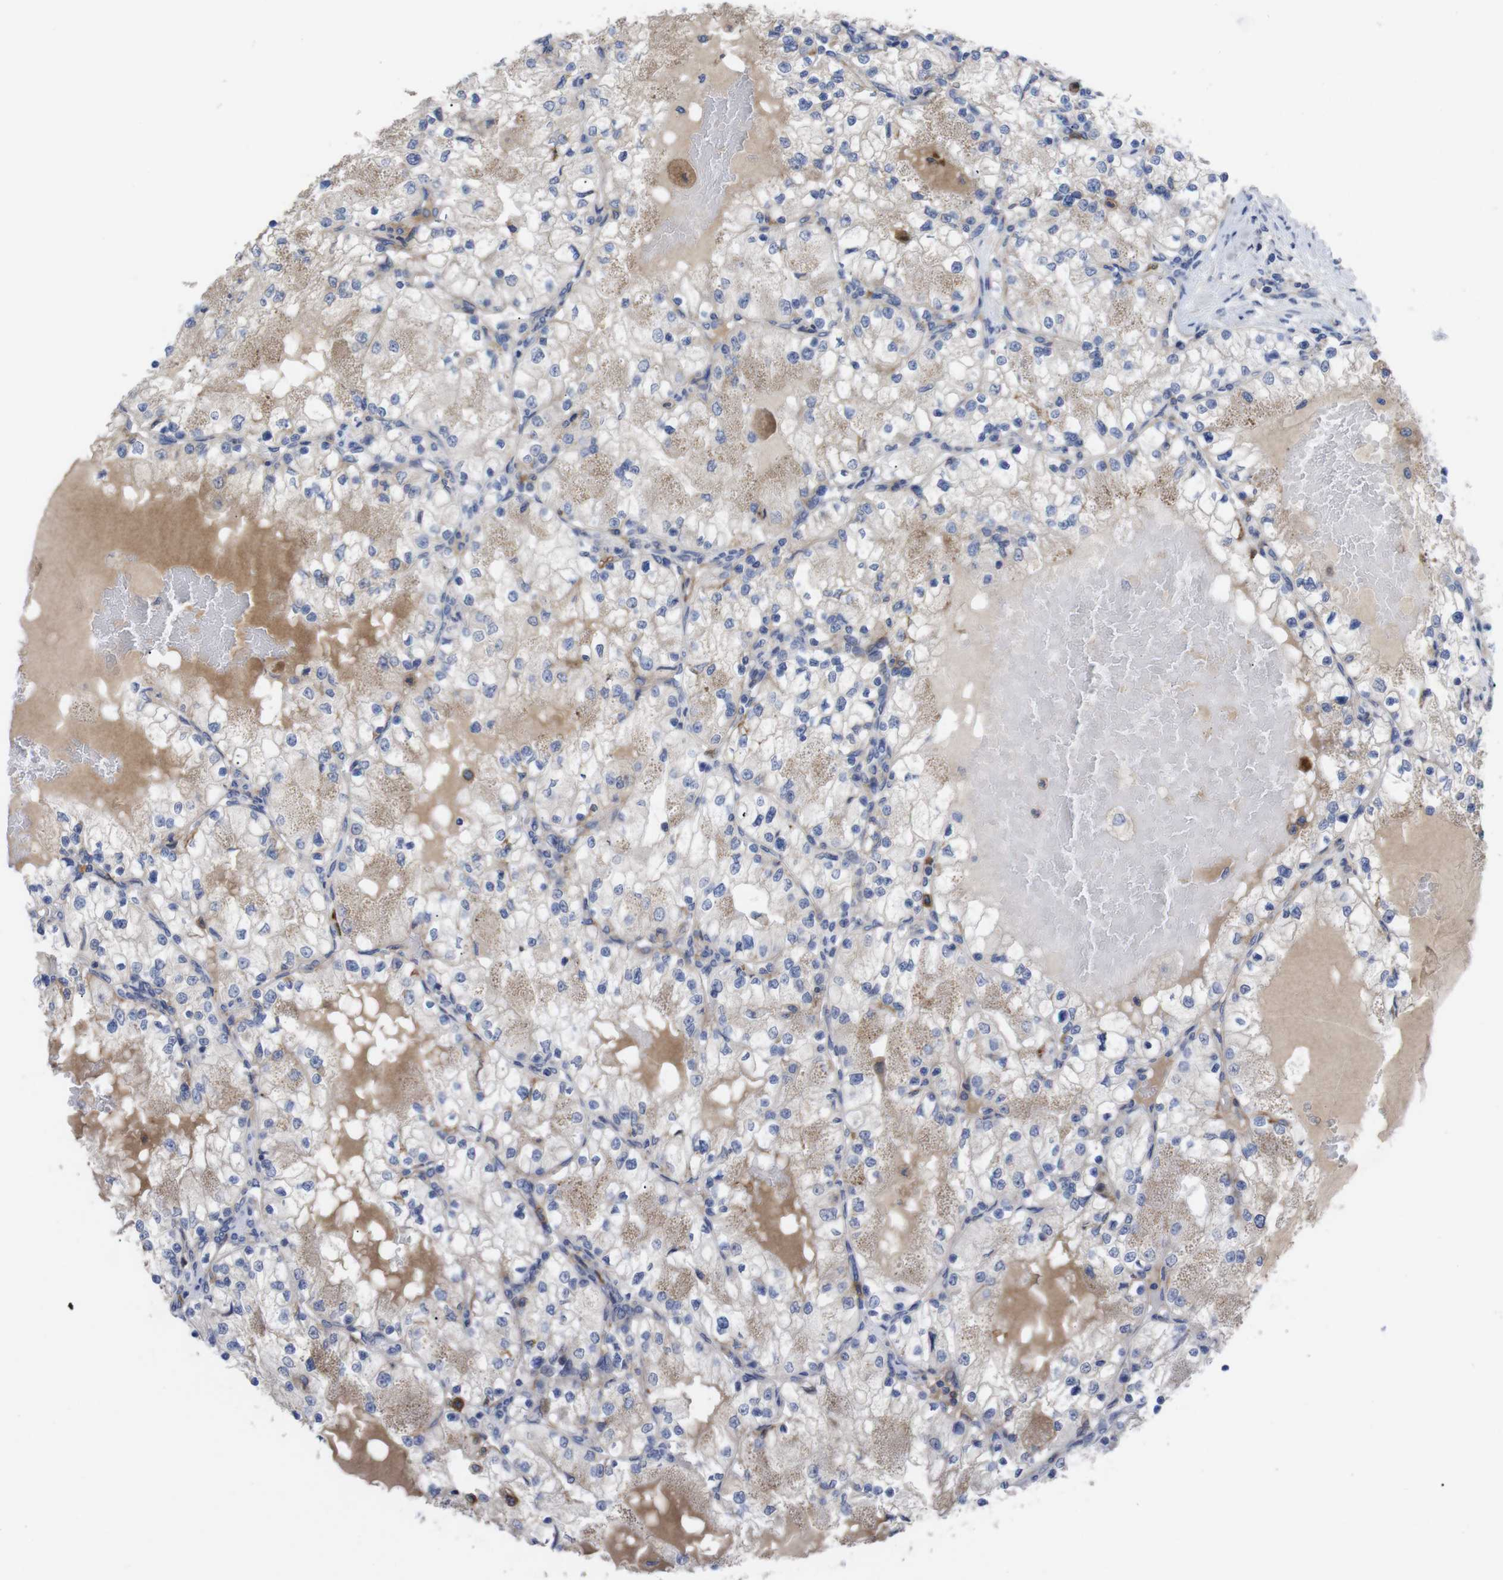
{"staining": {"intensity": "weak", "quantity": "<25%", "location": "cytoplasmic/membranous"}, "tissue": "renal cancer", "cell_type": "Tumor cells", "image_type": "cancer", "snomed": [{"axis": "morphology", "description": "Adenocarcinoma, NOS"}, {"axis": "topography", "description": "Kidney"}], "caption": "This is an immunohistochemistry (IHC) micrograph of renal adenocarcinoma. There is no staining in tumor cells.", "gene": "C5AR1", "patient": {"sex": "male", "age": 68}}